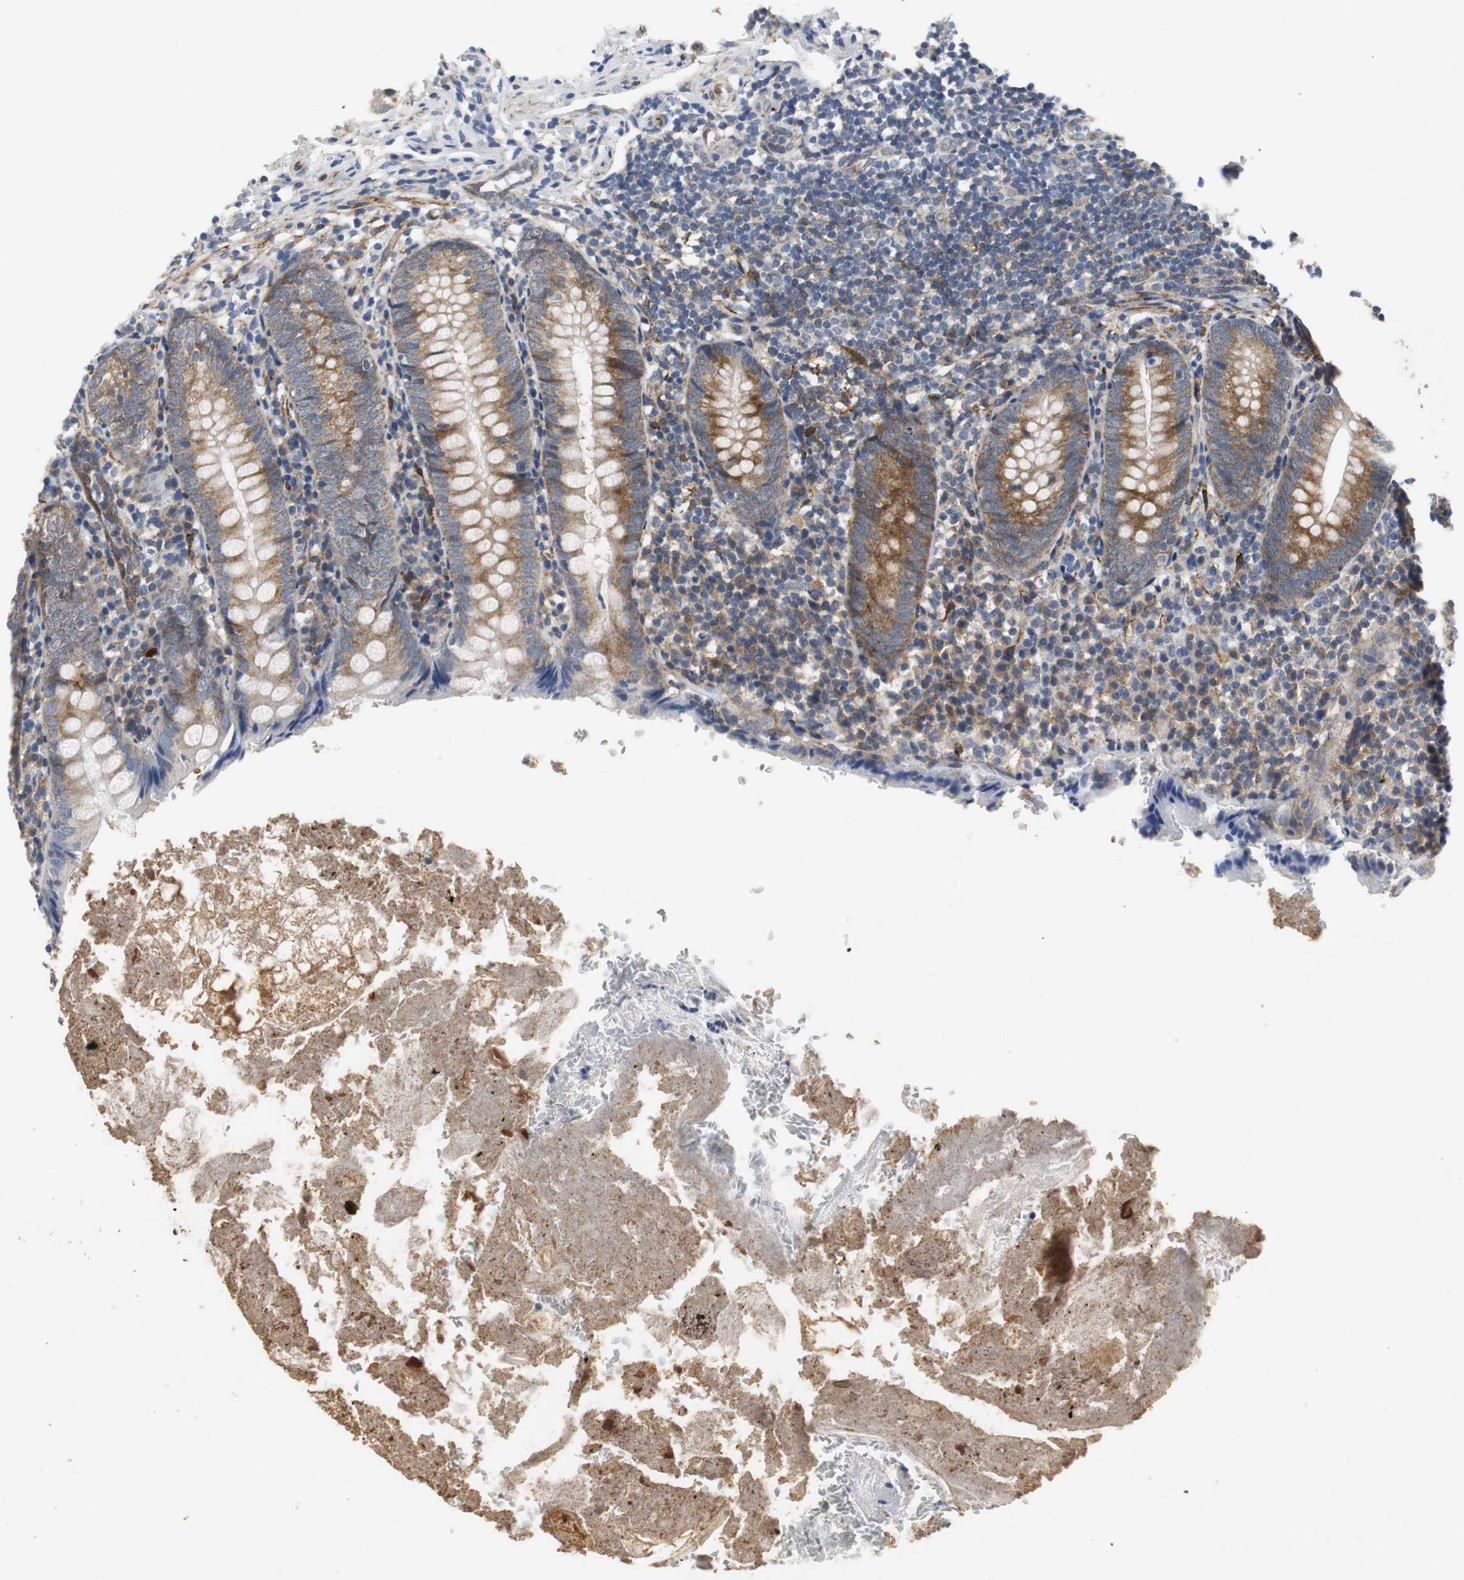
{"staining": {"intensity": "moderate", "quantity": ">75%", "location": "cytoplasmic/membranous"}, "tissue": "appendix", "cell_type": "Glandular cells", "image_type": "normal", "snomed": [{"axis": "morphology", "description": "Normal tissue, NOS"}, {"axis": "topography", "description": "Appendix"}], "caption": "Immunohistochemistry (IHC) (DAB) staining of unremarkable human appendix exhibits moderate cytoplasmic/membranous protein staining in about >75% of glandular cells. (Brightfield microscopy of DAB IHC at high magnification).", "gene": "ISCU", "patient": {"sex": "female", "age": 10}}